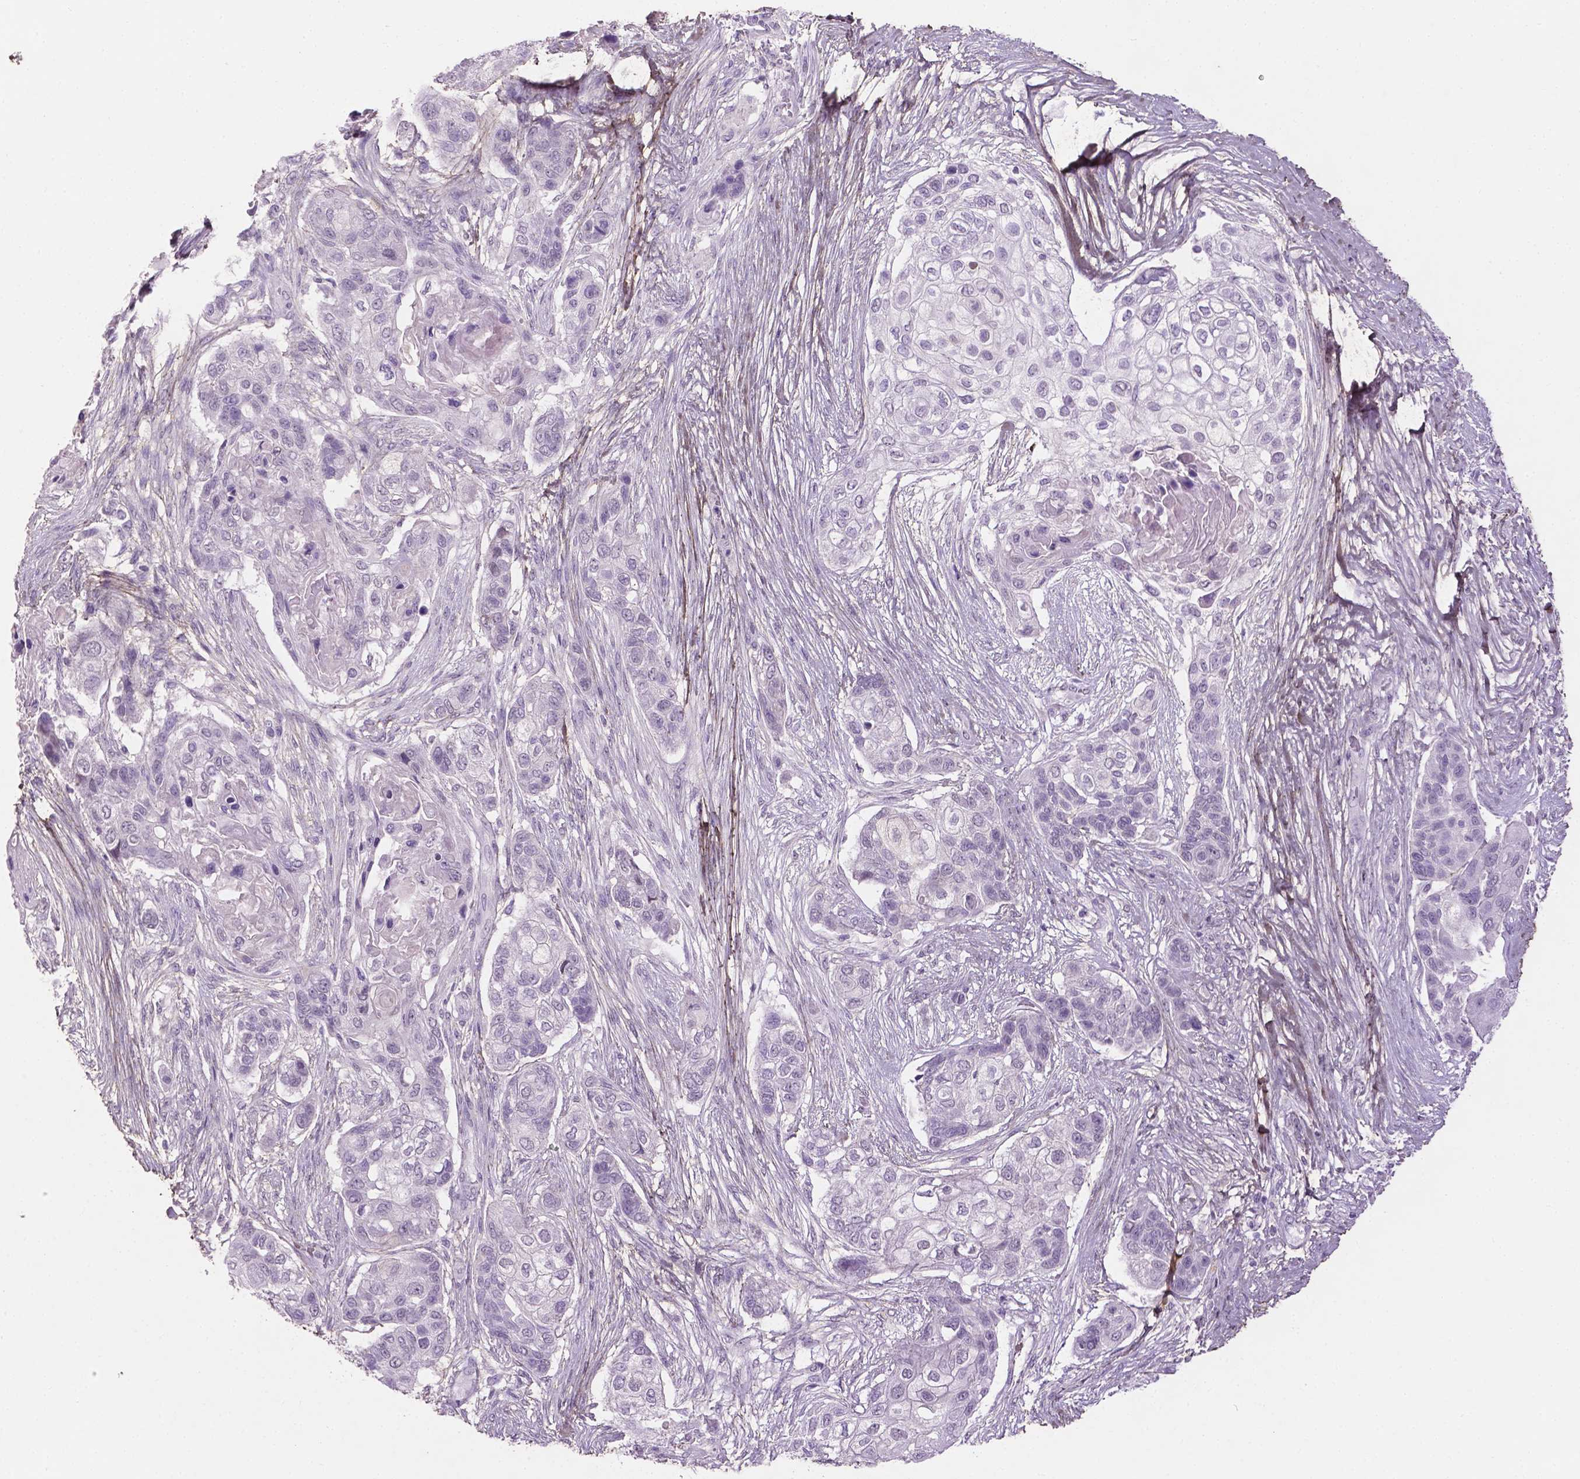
{"staining": {"intensity": "negative", "quantity": "none", "location": "none"}, "tissue": "lung cancer", "cell_type": "Tumor cells", "image_type": "cancer", "snomed": [{"axis": "morphology", "description": "Squamous cell carcinoma, NOS"}, {"axis": "topography", "description": "Lung"}], "caption": "A photomicrograph of squamous cell carcinoma (lung) stained for a protein reveals no brown staining in tumor cells. (Immunohistochemistry, brightfield microscopy, high magnification).", "gene": "DLG2", "patient": {"sex": "male", "age": 69}}